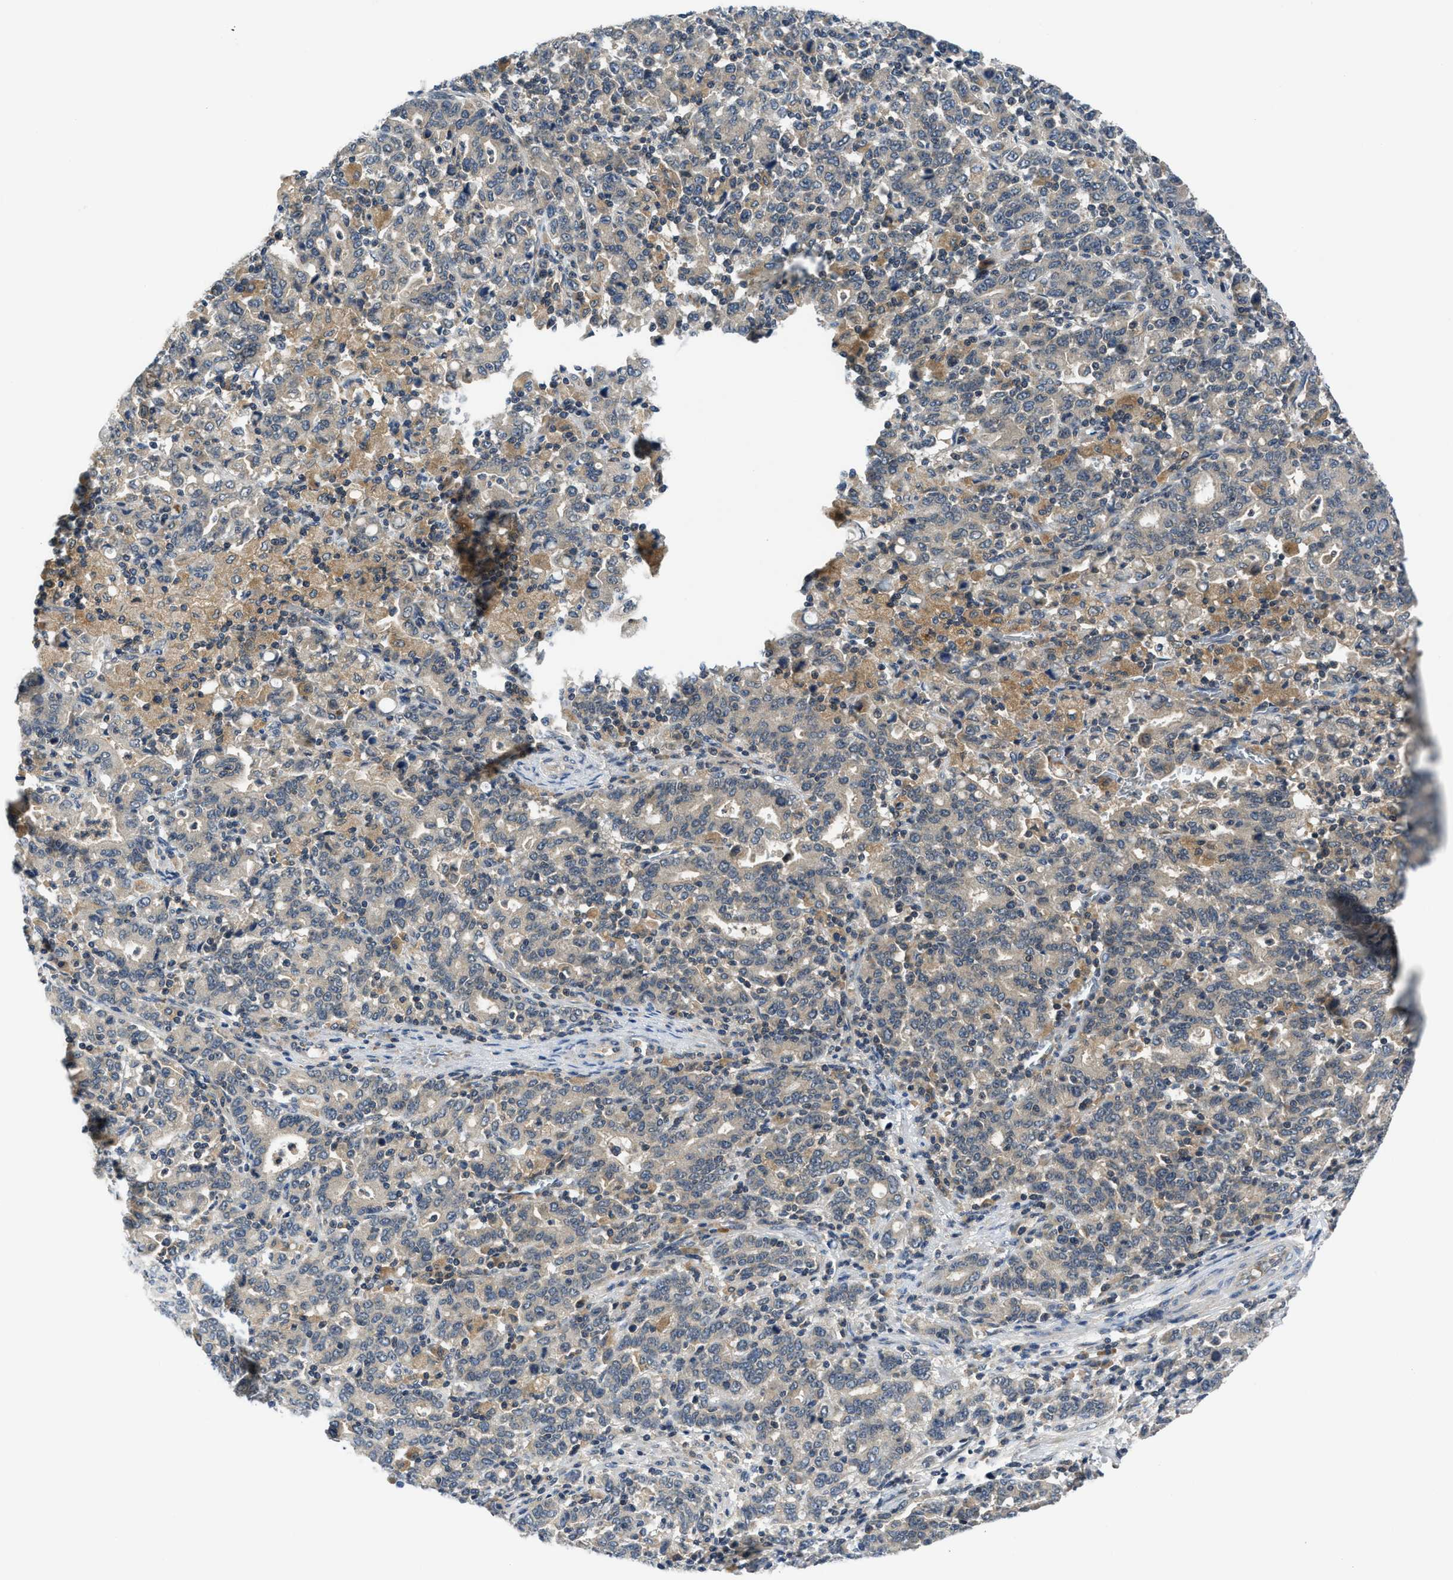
{"staining": {"intensity": "weak", "quantity": ">75%", "location": "cytoplasmic/membranous"}, "tissue": "stomach cancer", "cell_type": "Tumor cells", "image_type": "cancer", "snomed": [{"axis": "morphology", "description": "Adenocarcinoma, NOS"}, {"axis": "topography", "description": "Stomach, upper"}], "caption": "Stomach cancer (adenocarcinoma) was stained to show a protein in brown. There is low levels of weak cytoplasmic/membranous staining in approximately >75% of tumor cells.", "gene": "PDE7A", "patient": {"sex": "male", "age": 69}}